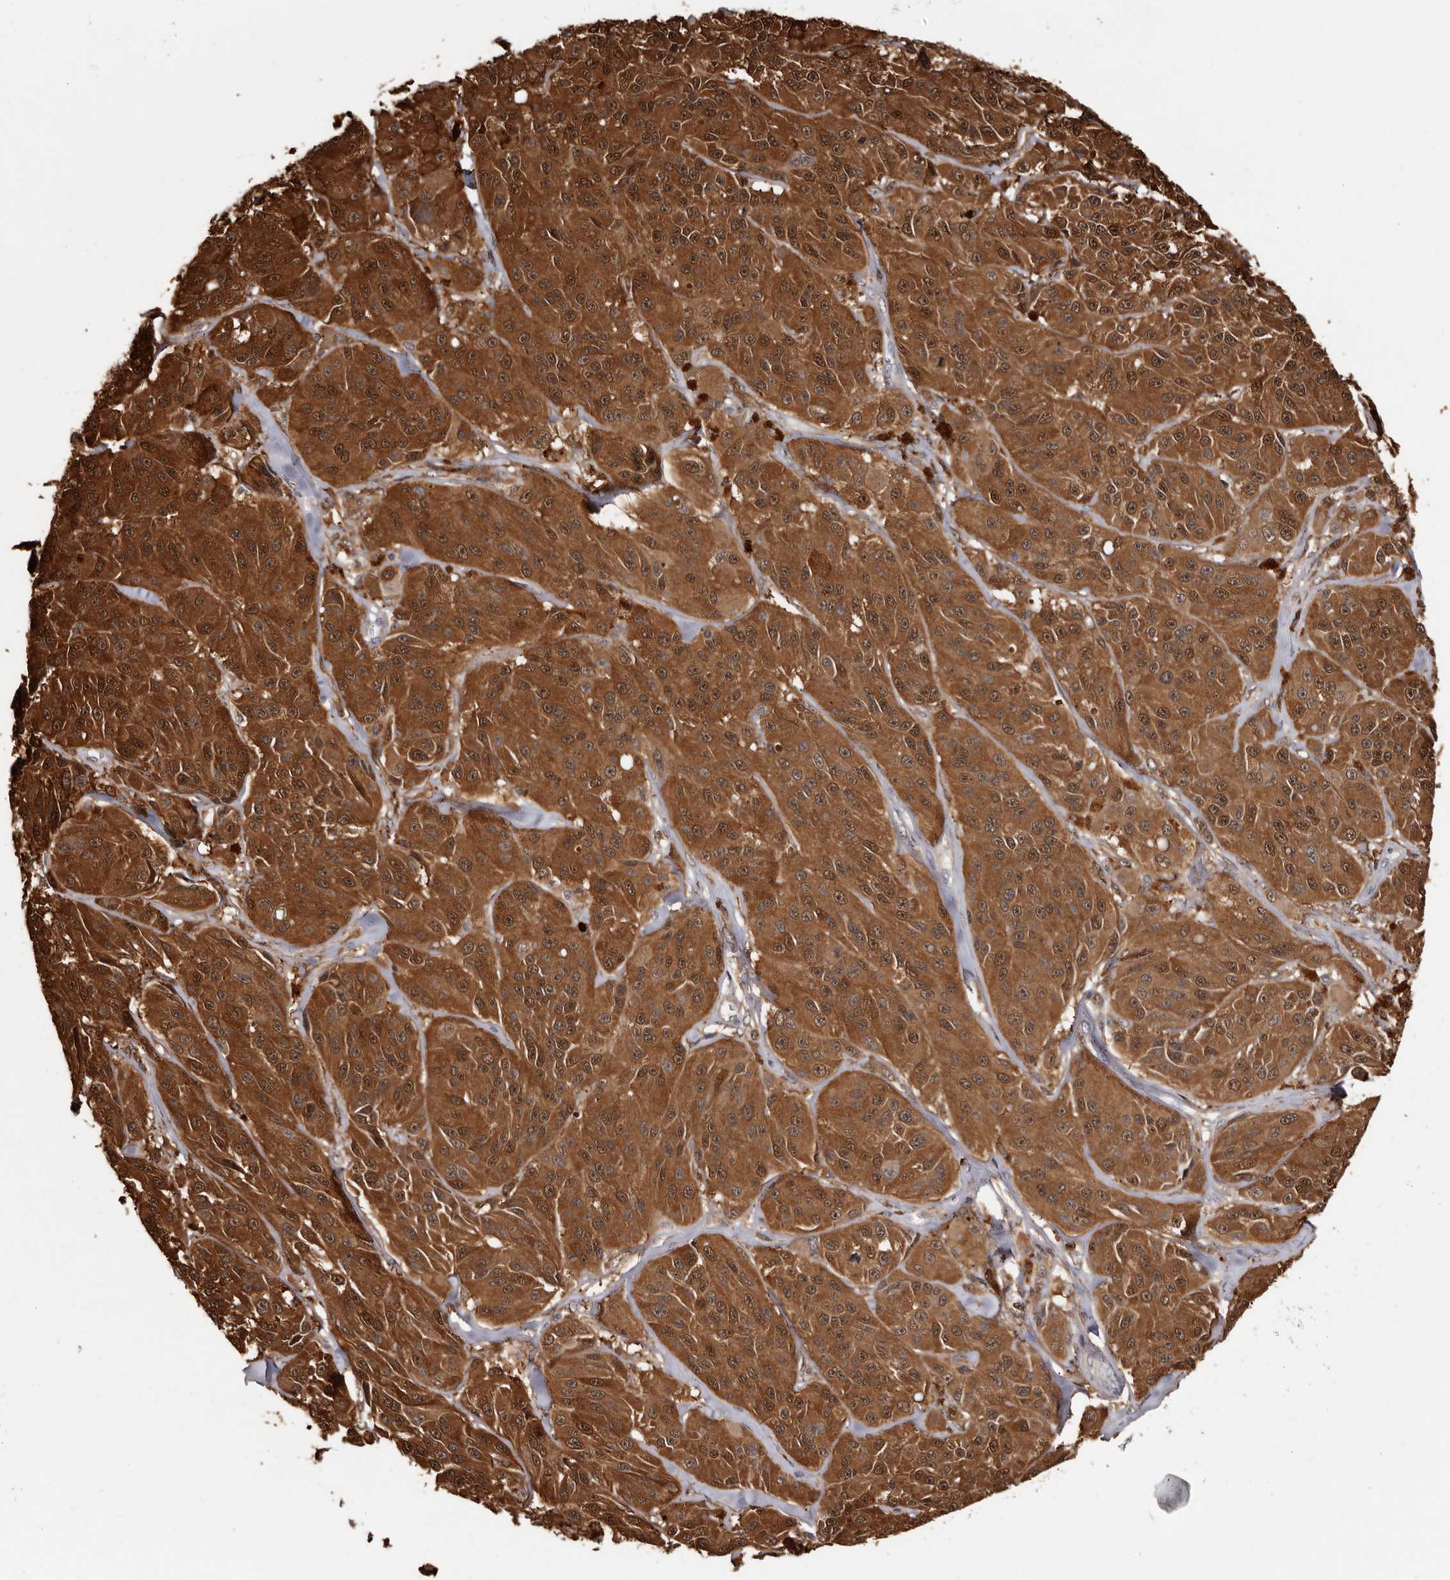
{"staining": {"intensity": "strong", "quantity": ">75%", "location": "cytoplasmic/membranous,nuclear"}, "tissue": "melanoma", "cell_type": "Tumor cells", "image_type": "cancer", "snomed": [{"axis": "morphology", "description": "Malignant melanoma, NOS"}, {"axis": "topography", "description": "Skin"}], "caption": "Protein positivity by IHC shows strong cytoplasmic/membranous and nuclear staining in approximately >75% of tumor cells in melanoma.", "gene": "DNPH1", "patient": {"sex": "male", "age": 84}}